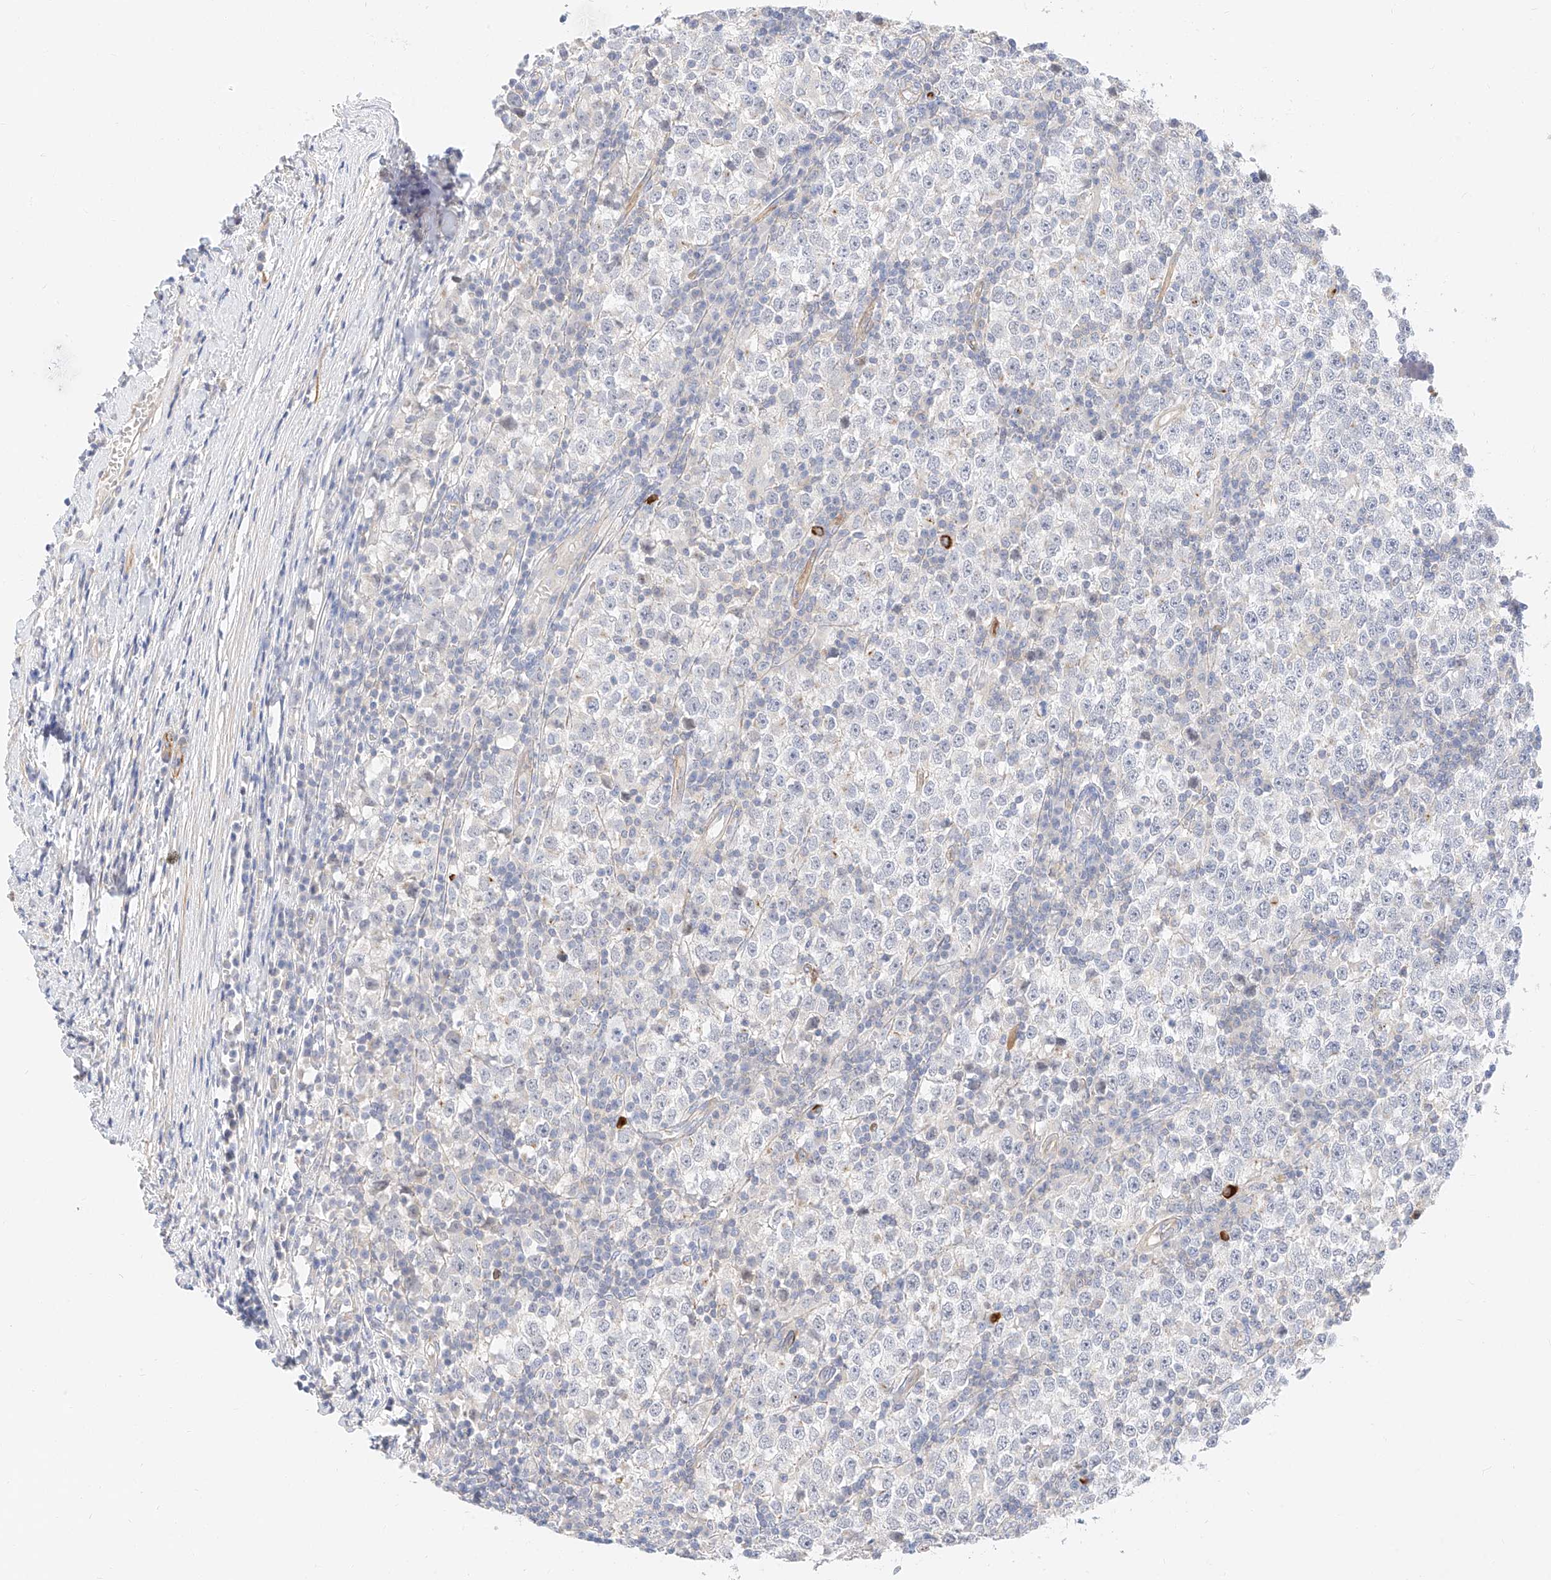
{"staining": {"intensity": "negative", "quantity": "none", "location": "none"}, "tissue": "testis cancer", "cell_type": "Tumor cells", "image_type": "cancer", "snomed": [{"axis": "morphology", "description": "Seminoma, NOS"}, {"axis": "topography", "description": "Testis"}], "caption": "DAB (3,3'-diaminobenzidine) immunohistochemical staining of human testis seminoma exhibits no significant staining in tumor cells.", "gene": "CDCP2", "patient": {"sex": "male", "age": 65}}